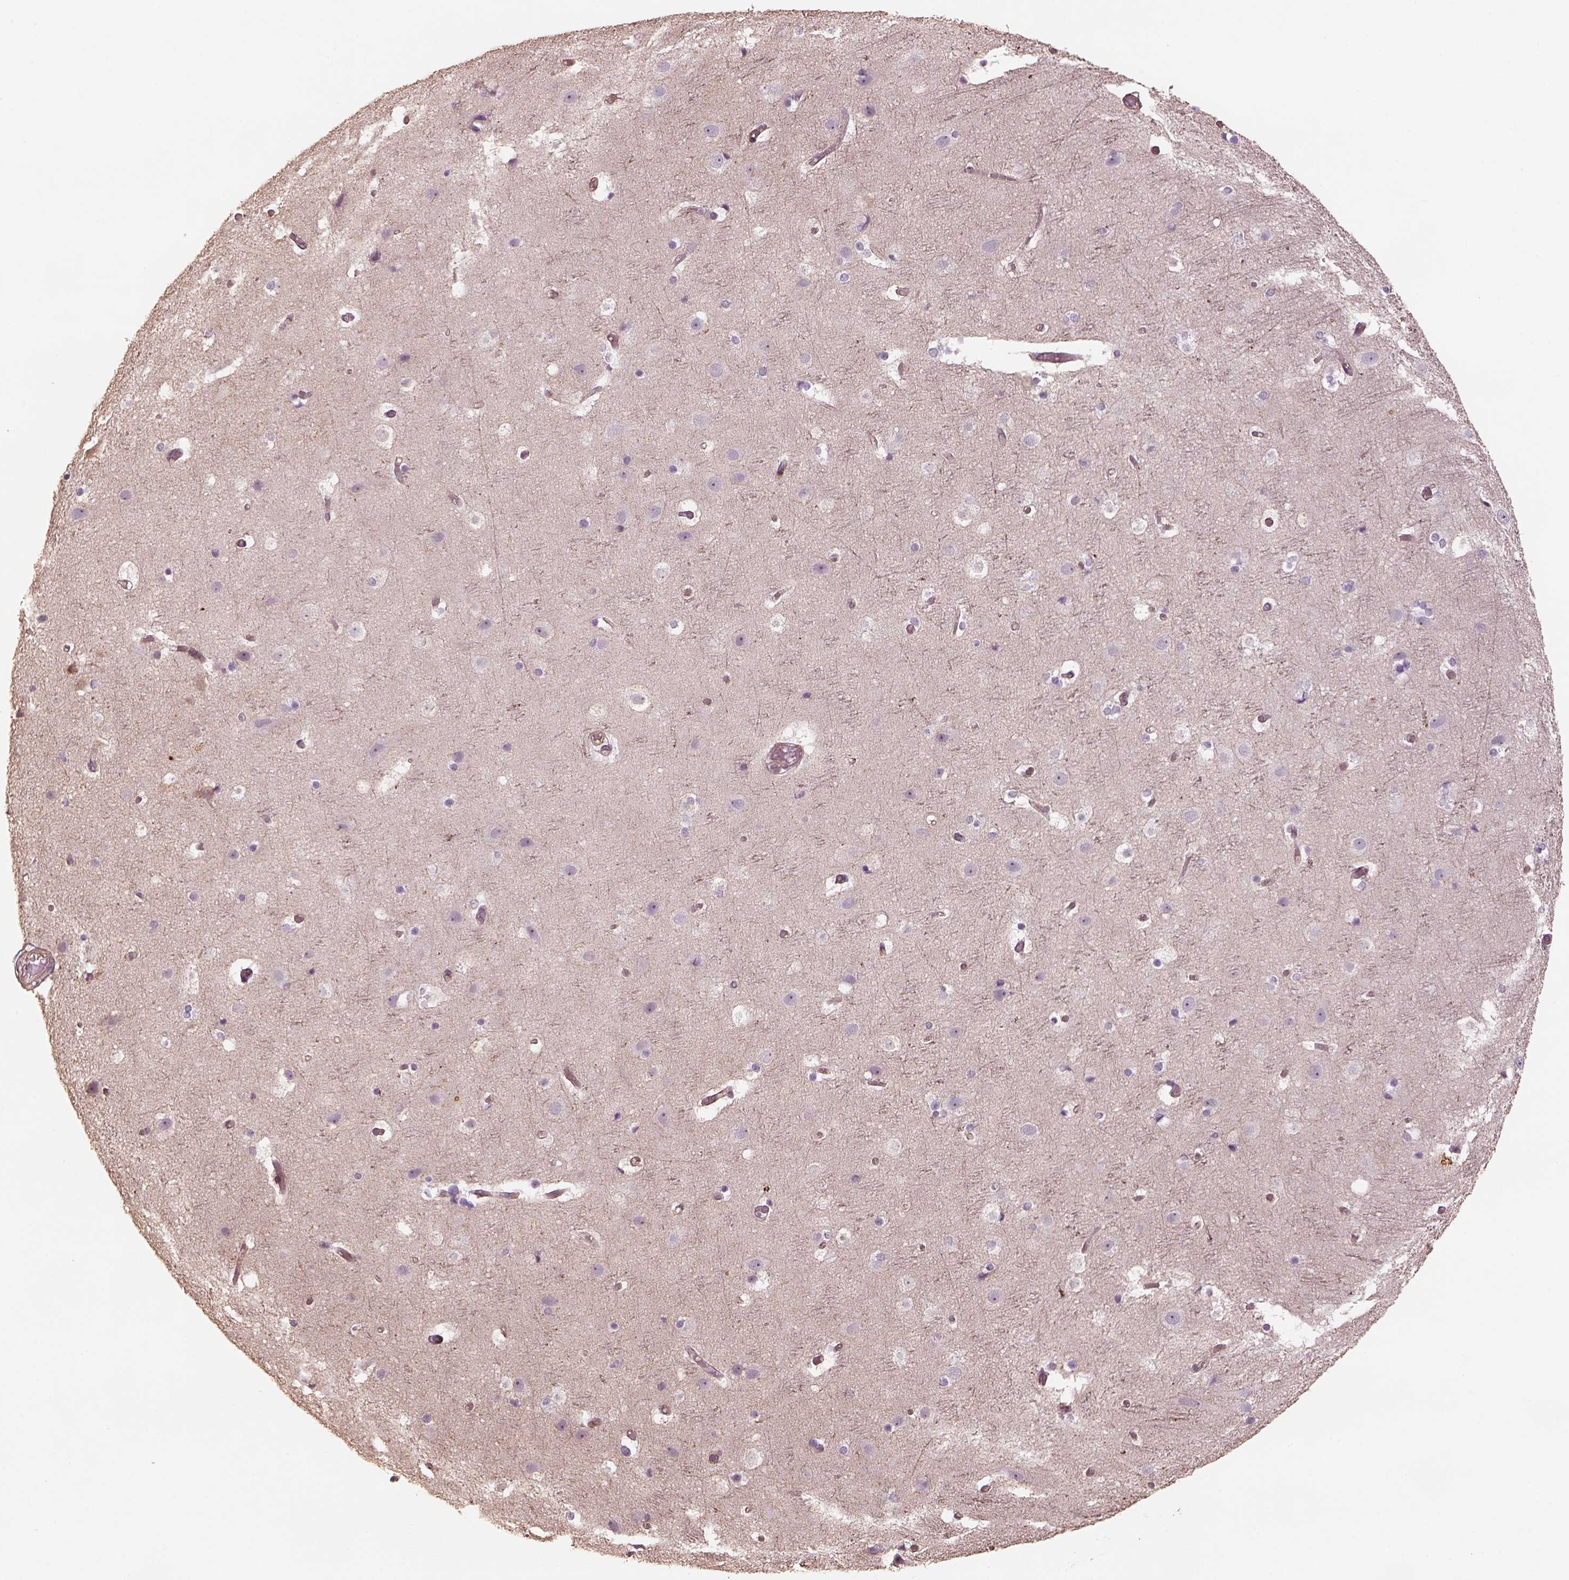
{"staining": {"intensity": "negative", "quantity": "none", "location": "none"}, "tissue": "cerebral cortex", "cell_type": "Endothelial cells", "image_type": "normal", "snomed": [{"axis": "morphology", "description": "Normal tissue, NOS"}, {"axis": "topography", "description": "Cerebral cortex"}], "caption": "This is an immunohistochemistry (IHC) photomicrograph of benign cerebral cortex. There is no staining in endothelial cells.", "gene": "LIN7A", "patient": {"sex": "female", "age": 52}}